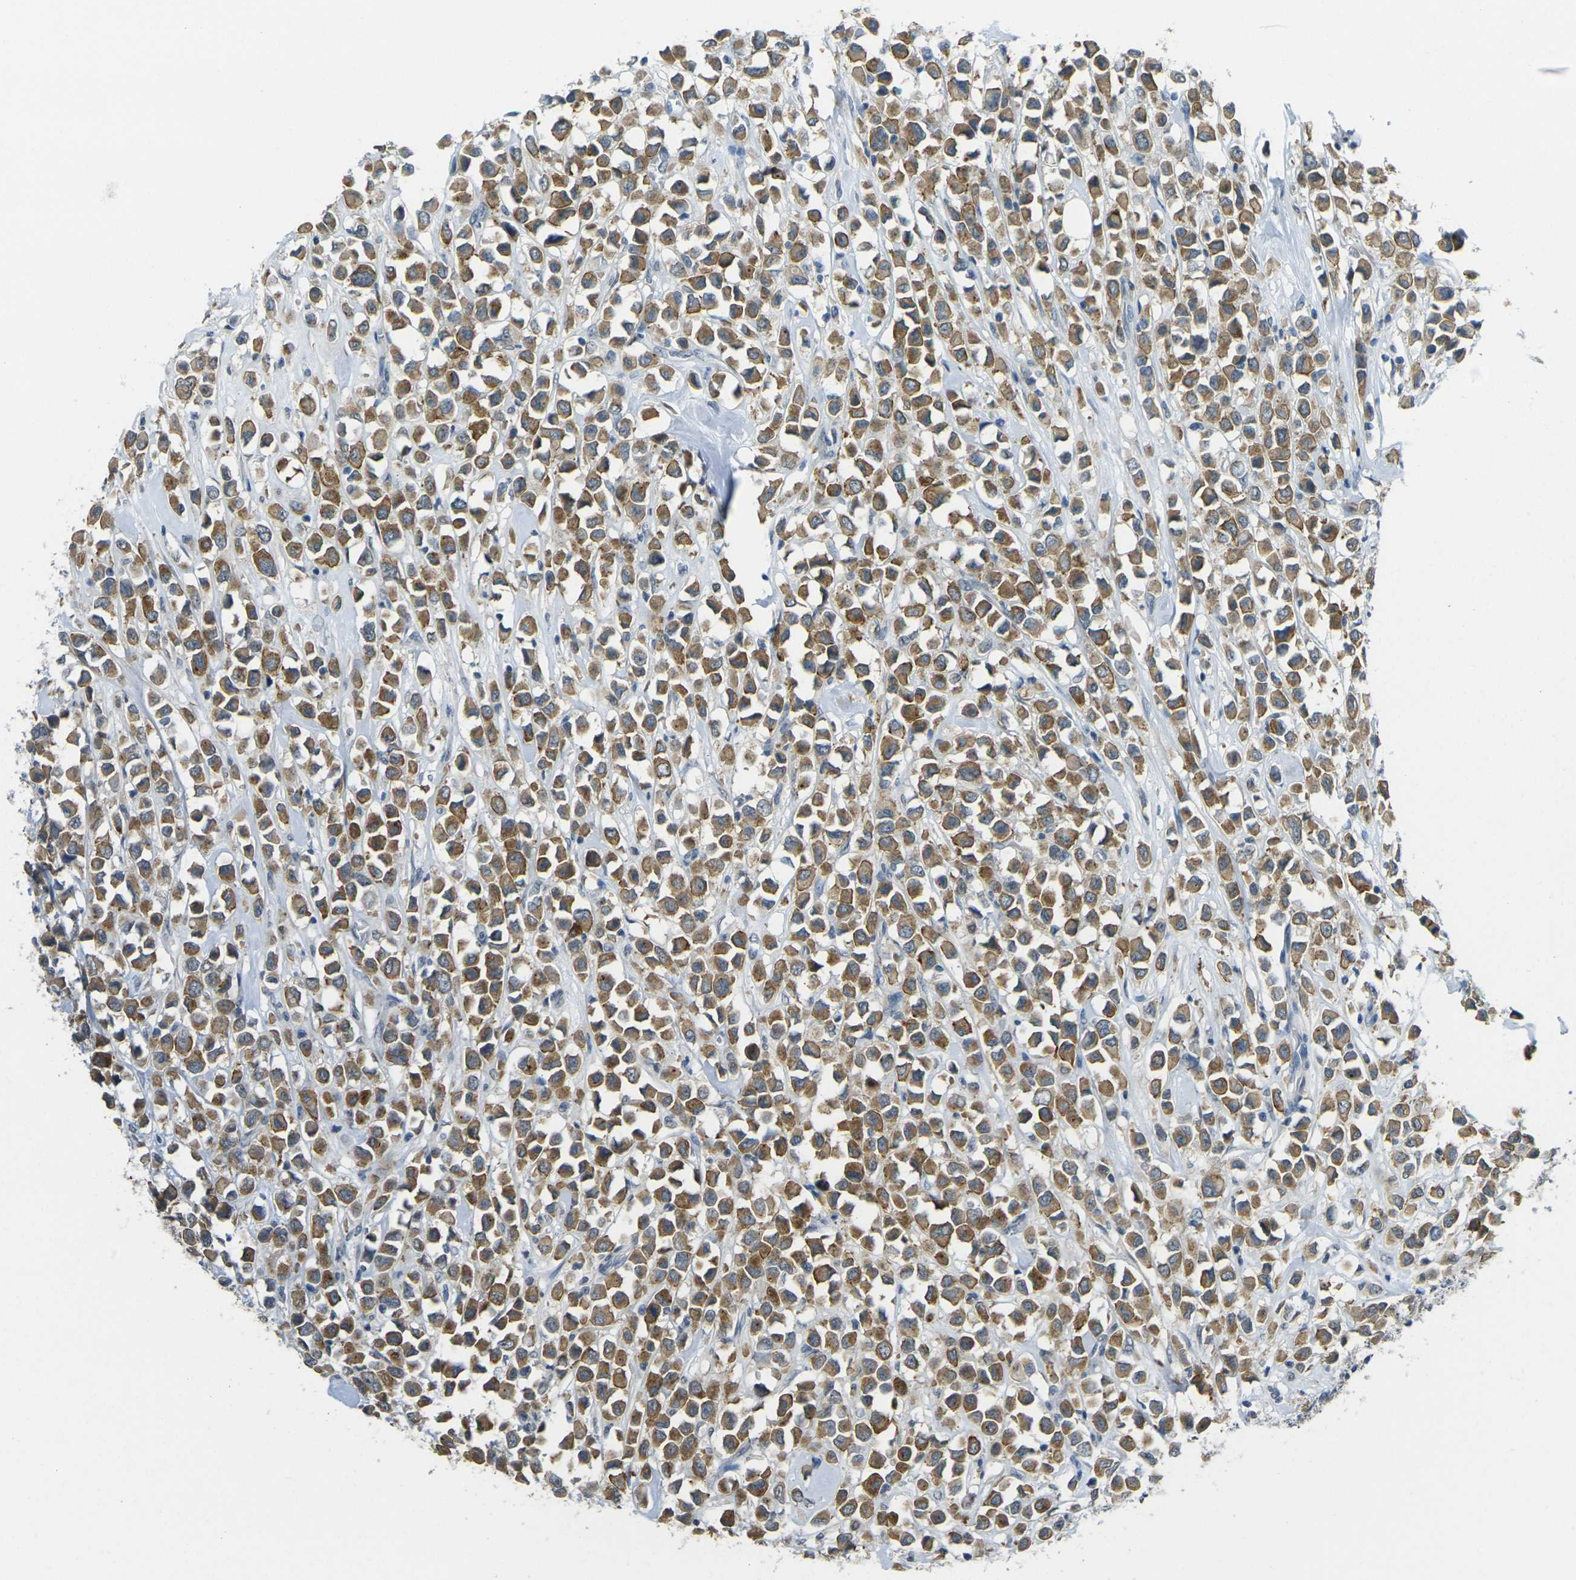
{"staining": {"intensity": "moderate", "quantity": ">75%", "location": "cytoplasmic/membranous"}, "tissue": "breast cancer", "cell_type": "Tumor cells", "image_type": "cancer", "snomed": [{"axis": "morphology", "description": "Duct carcinoma"}, {"axis": "topography", "description": "Breast"}], "caption": "IHC histopathology image of neoplastic tissue: infiltrating ductal carcinoma (breast) stained using IHC displays medium levels of moderate protein expression localized specifically in the cytoplasmic/membranous of tumor cells, appearing as a cytoplasmic/membranous brown color.", "gene": "SPTBN2", "patient": {"sex": "female", "age": 61}}